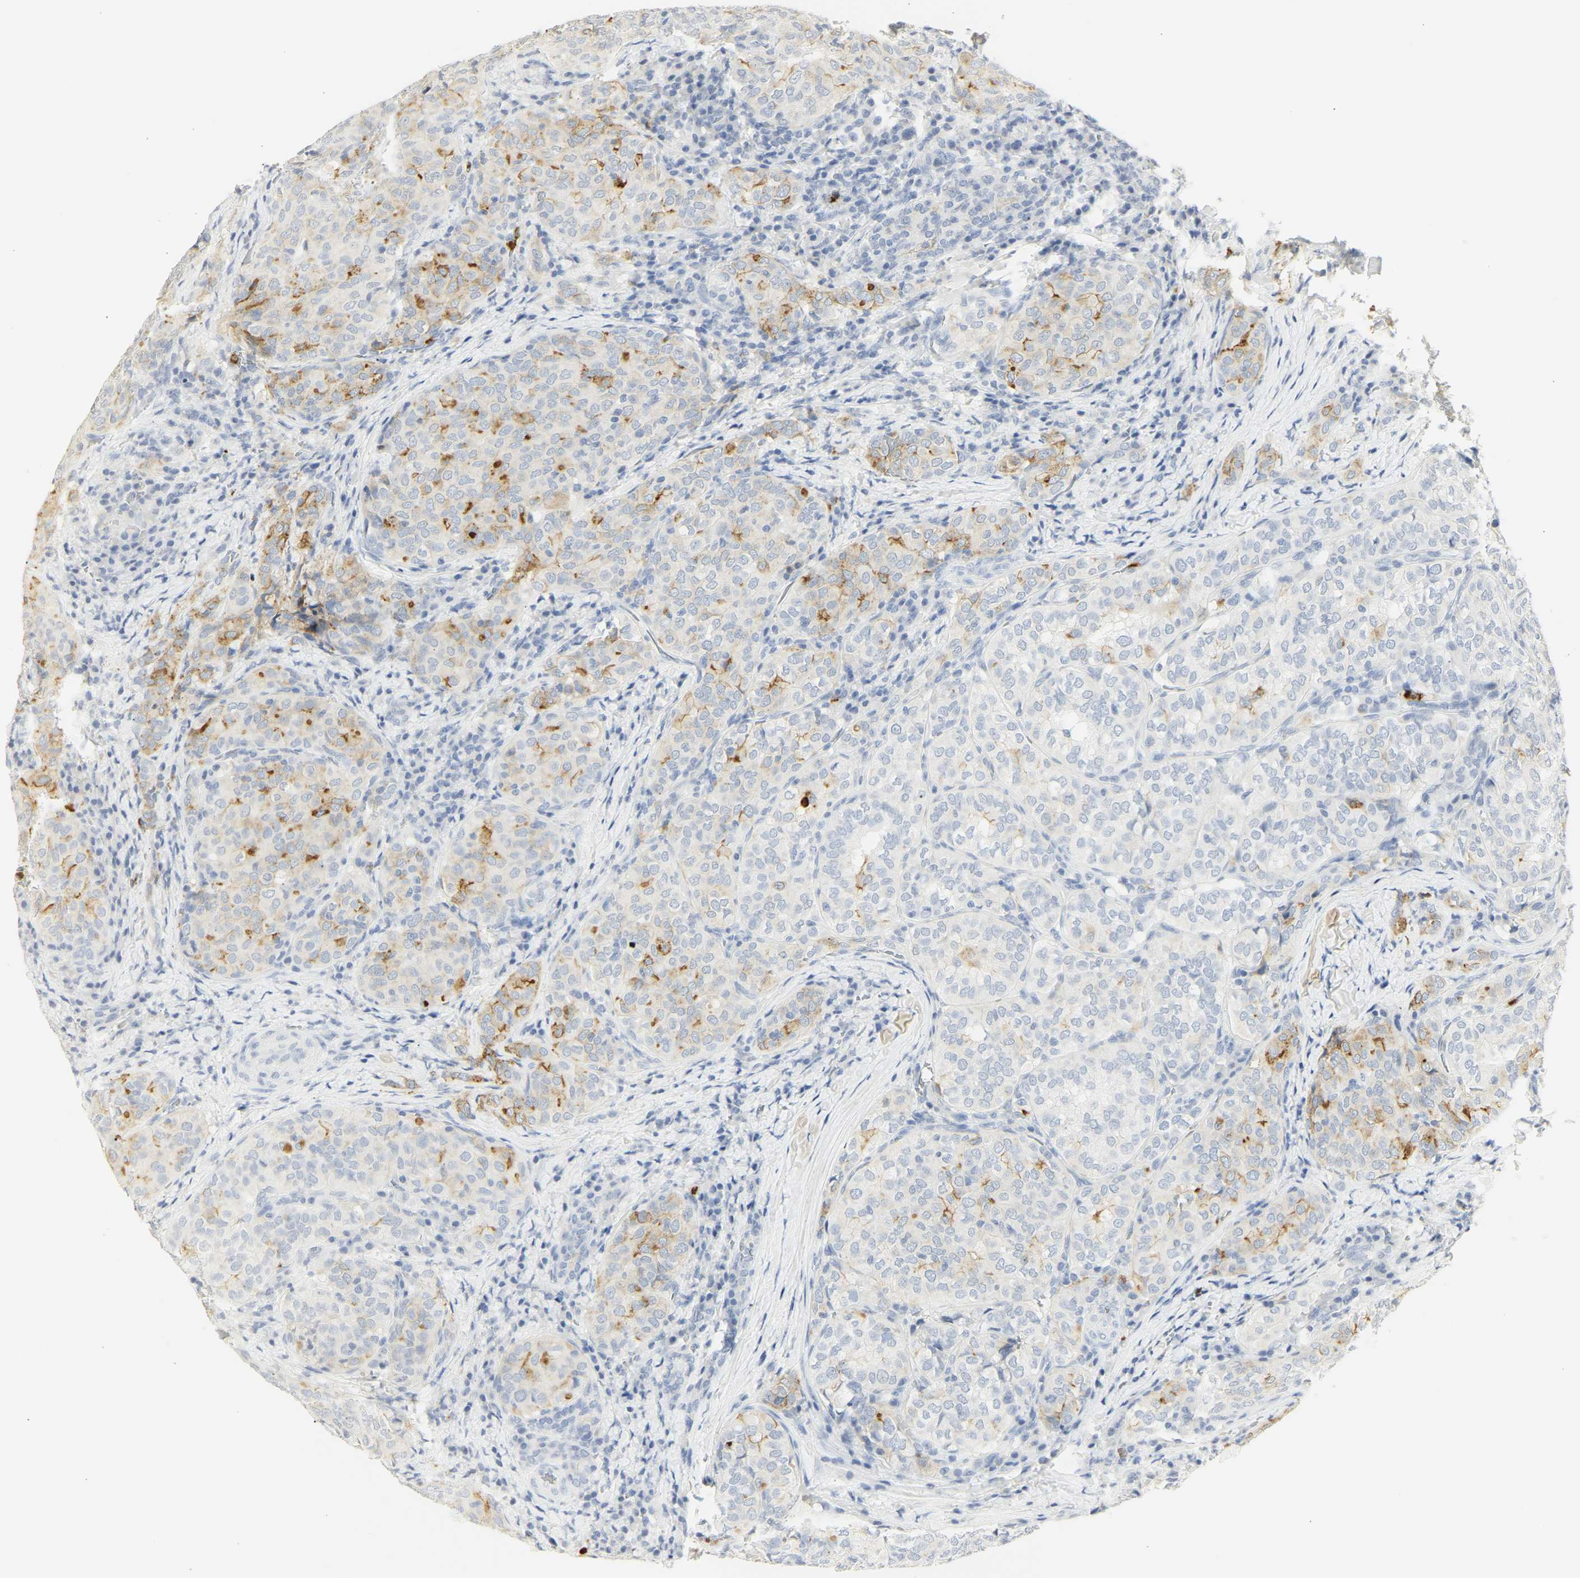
{"staining": {"intensity": "moderate", "quantity": "25%-75%", "location": "cytoplasmic/membranous"}, "tissue": "thyroid cancer", "cell_type": "Tumor cells", "image_type": "cancer", "snomed": [{"axis": "morphology", "description": "Normal tissue, NOS"}, {"axis": "morphology", "description": "Papillary adenocarcinoma, NOS"}, {"axis": "topography", "description": "Thyroid gland"}], "caption": "IHC of human thyroid cancer (papillary adenocarcinoma) displays medium levels of moderate cytoplasmic/membranous expression in about 25%-75% of tumor cells.", "gene": "CEACAM5", "patient": {"sex": "female", "age": 30}}